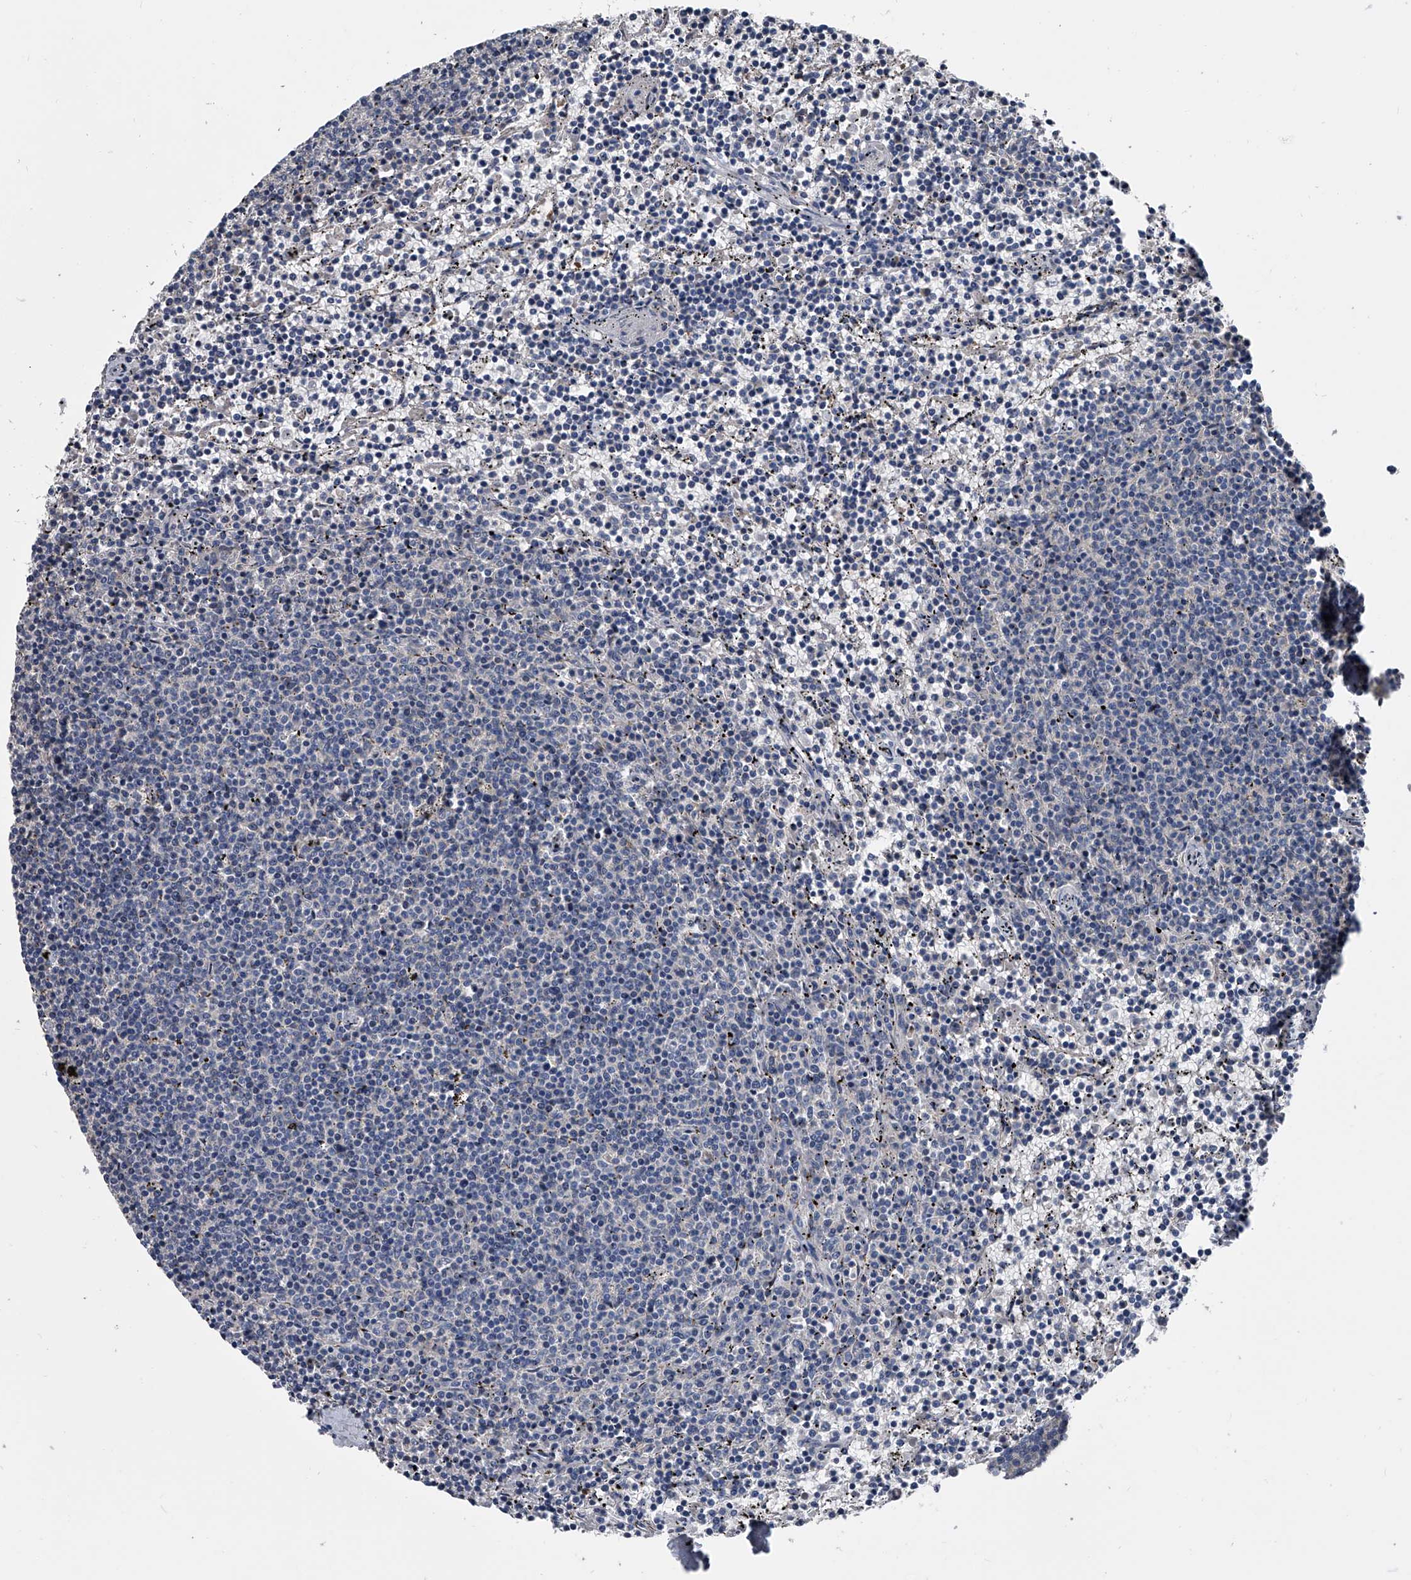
{"staining": {"intensity": "negative", "quantity": "none", "location": "none"}, "tissue": "lymphoma", "cell_type": "Tumor cells", "image_type": "cancer", "snomed": [{"axis": "morphology", "description": "Malignant lymphoma, non-Hodgkin's type, Low grade"}, {"axis": "topography", "description": "Spleen"}], "caption": "This photomicrograph is of lymphoma stained with immunohistochemistry (IHC) to label a protein in brown with the nuclei are counter-stained blue. There is no expression in tumor cells. (Stains: DAB (3,3'-diaminobenzidine) IHC with hematoxylin counter stain, Microscopy: brightfield microscopy at high magnification).", "gene": "KIF13A", "patient": {"sex": "female", "age": 50}}